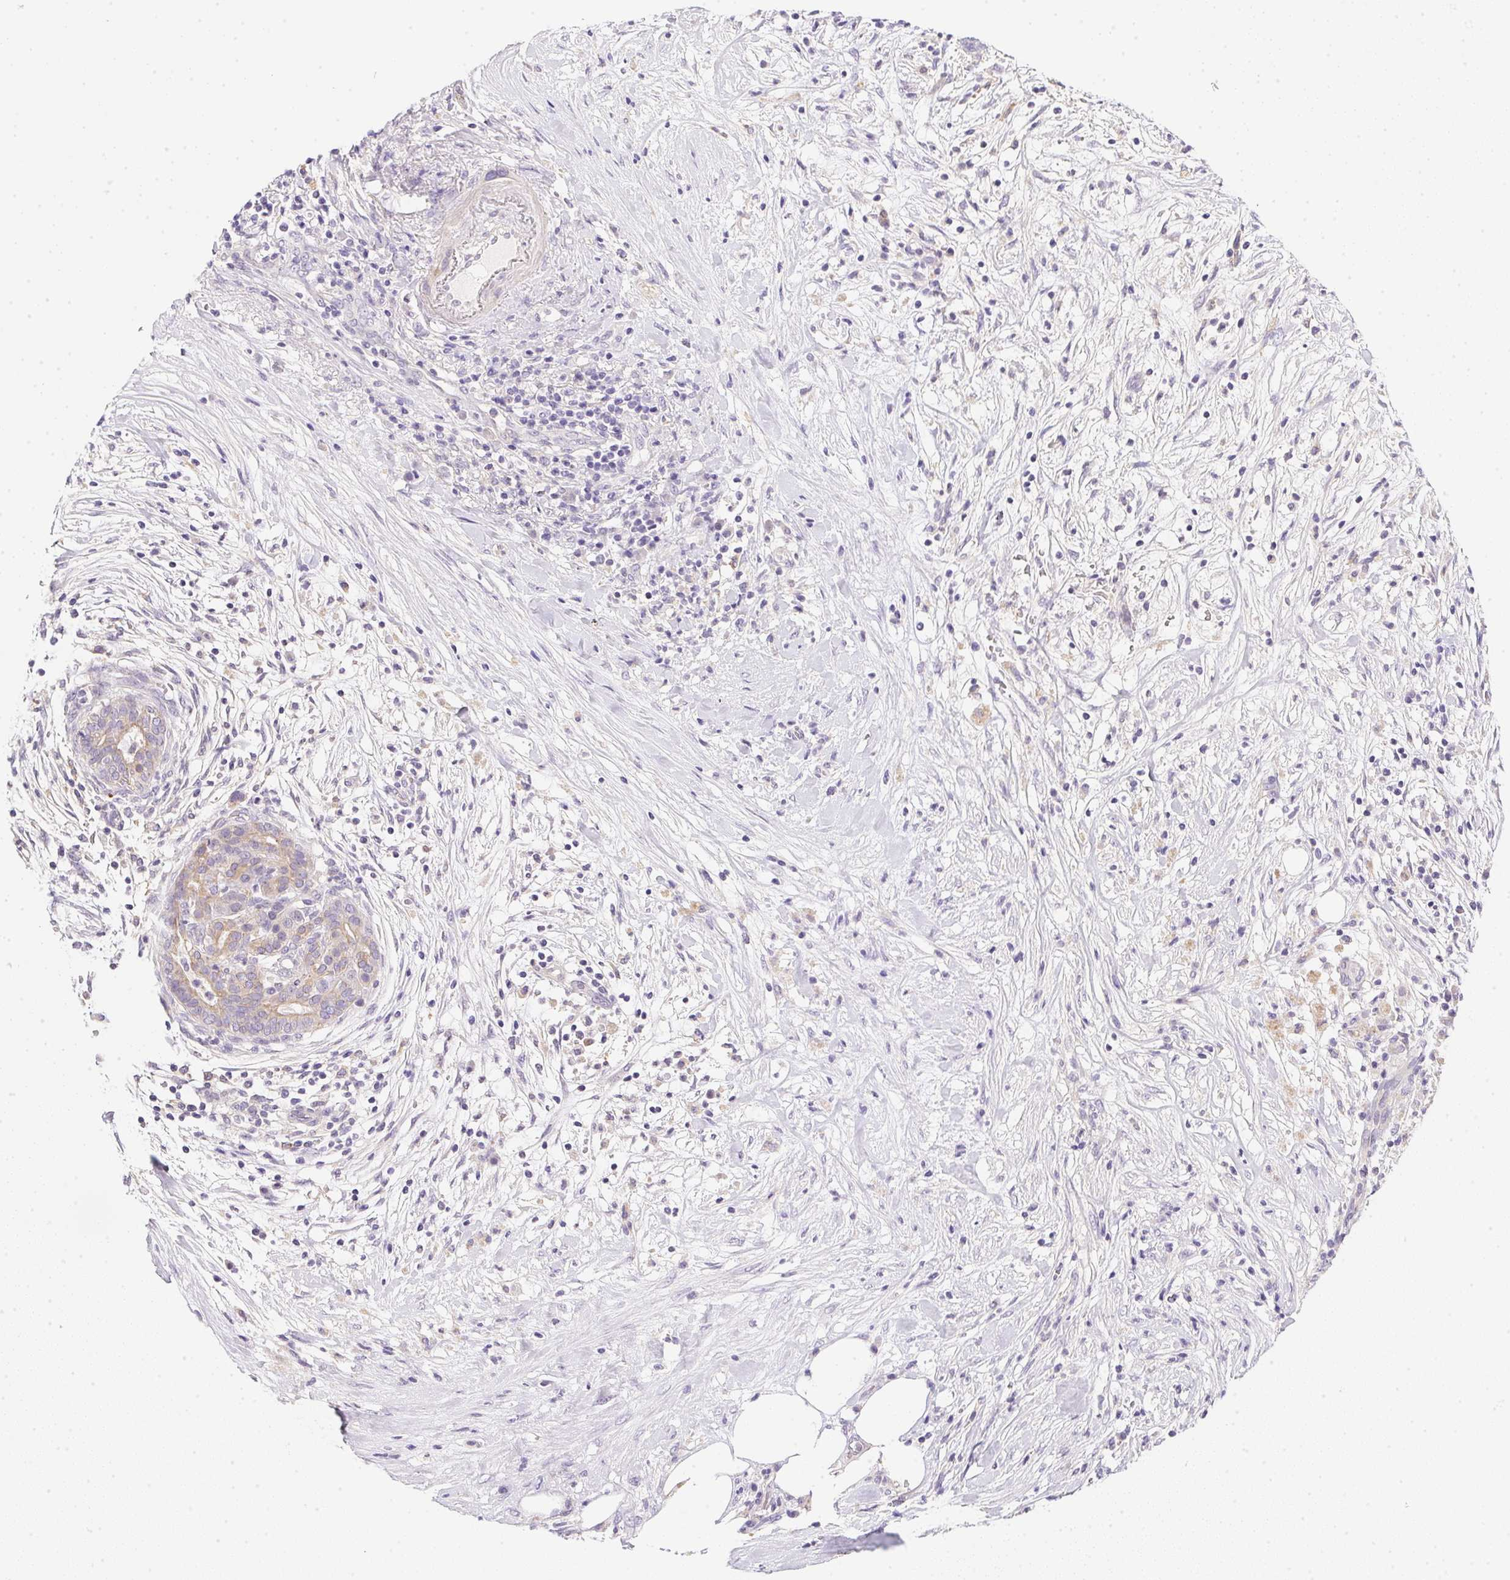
{"staining": {"intensity": "weak", "quantity": "<25%", "location": "cytoplasmic/membranous"}, "tissue": "pancreatic cancer", "cell_type": "Tumor cells", "image_type": "cancer", "snomed": [{"axis": "morphology", "description": "Adenocarcinoma, NOS"}, {"axis": "topography", "description": "Pancreas"}], "caption": "This is an immunohistochemistry (IHC) image of pancreatic adenocarcinoma. There is no positivity in tumor cells.", "gene": "SLC17A7", "patient": {"sex": "male", "age": 44}}